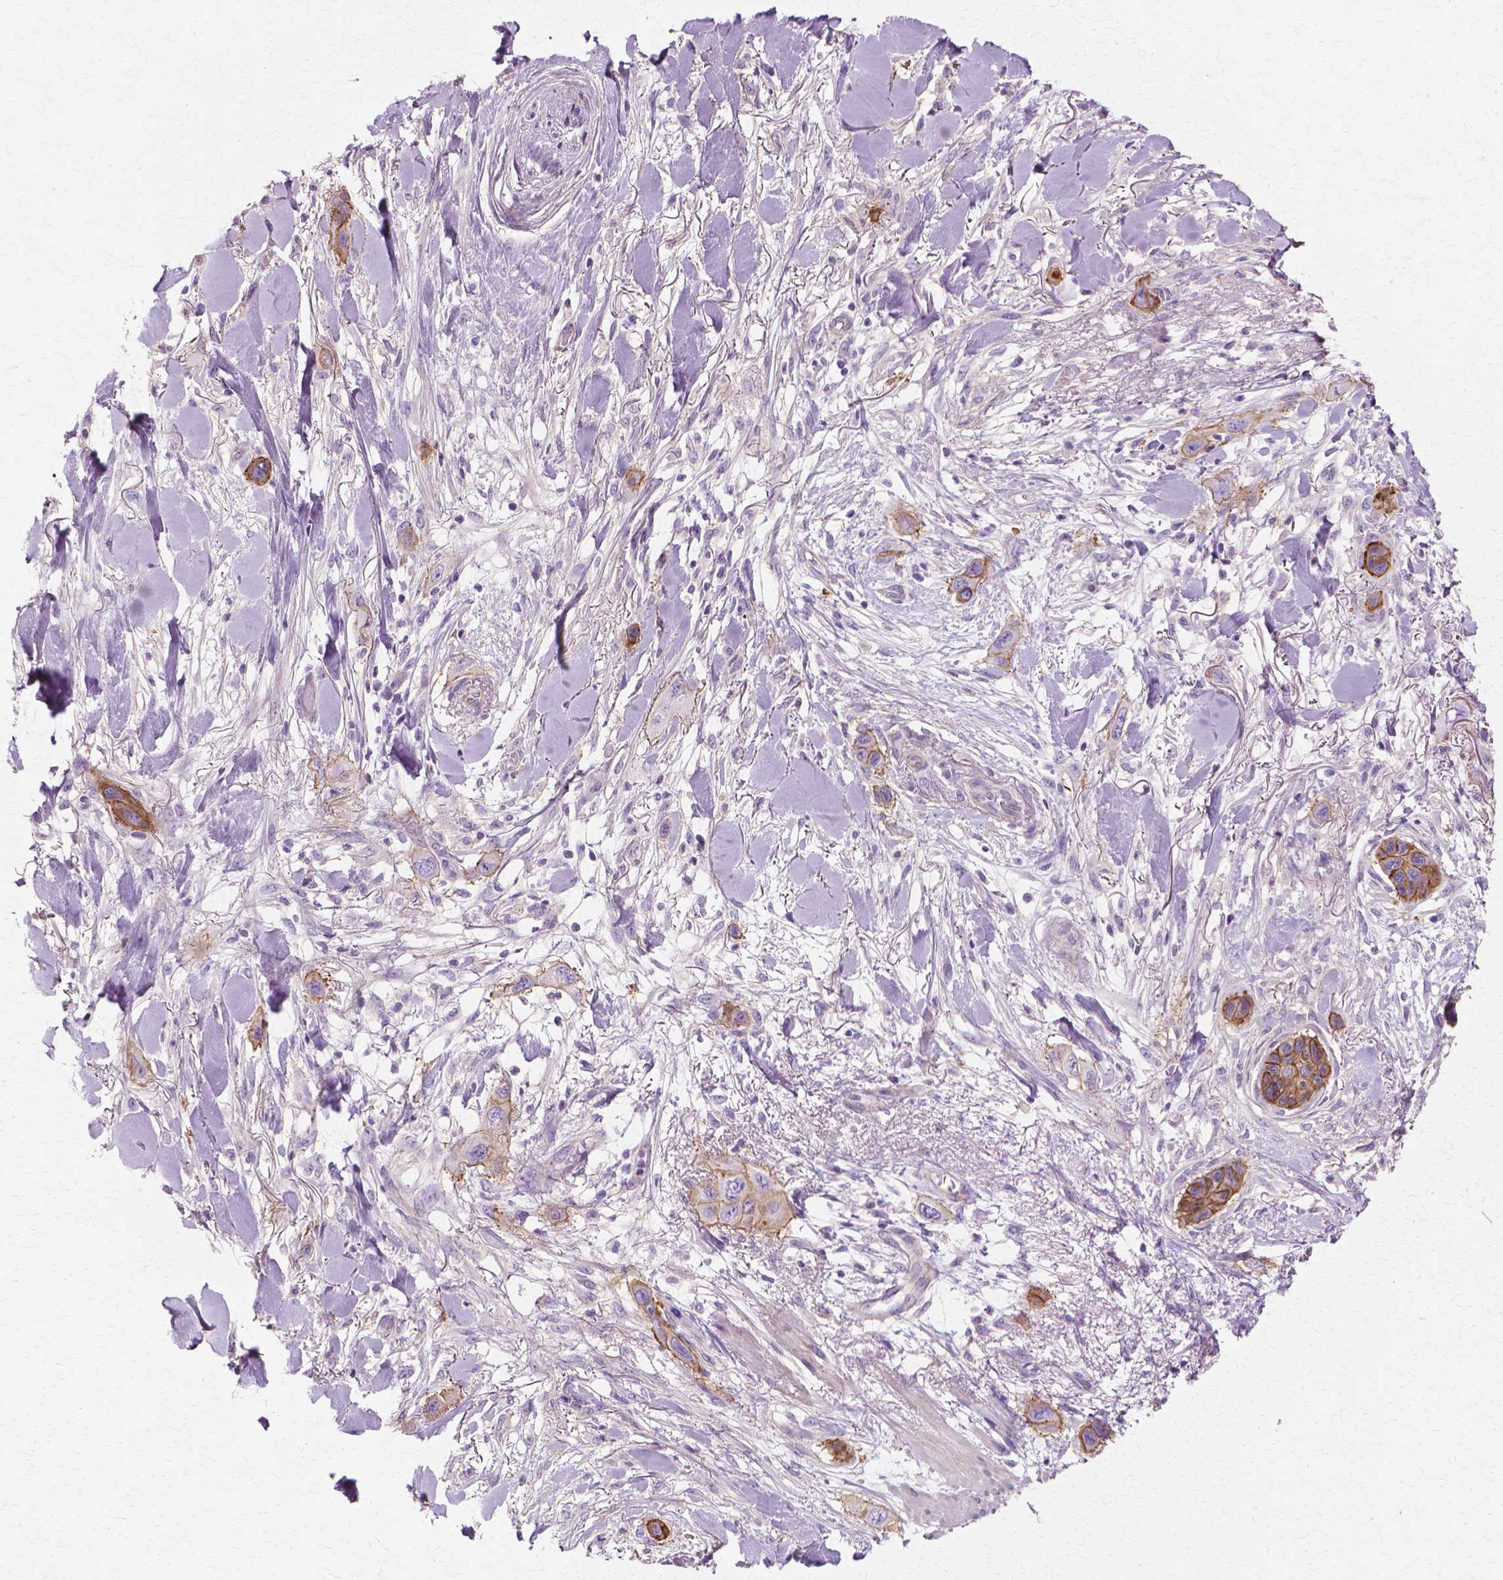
{"staining": {"intensity": "moderate", "quantity": ">75%", "location": "cytoplasmic/membranous"}, "tissue": "skin cancer", "cell_type": "Tumor cells", "image_type": "cancer", "snomed": [{"axis": "morphology", "description": "Squamous cell carcinoma, NOS"}, {"axis": "topography", "description": "Skin"}], "caption": "Human skin cancer stained for a protein (brown) exhibits moderate cytoplasmic/membranous positive positivity in approximately >75% of tumor cells.", "gene": "CFAP157", "patient": {"sex": "male", "age": 79}}